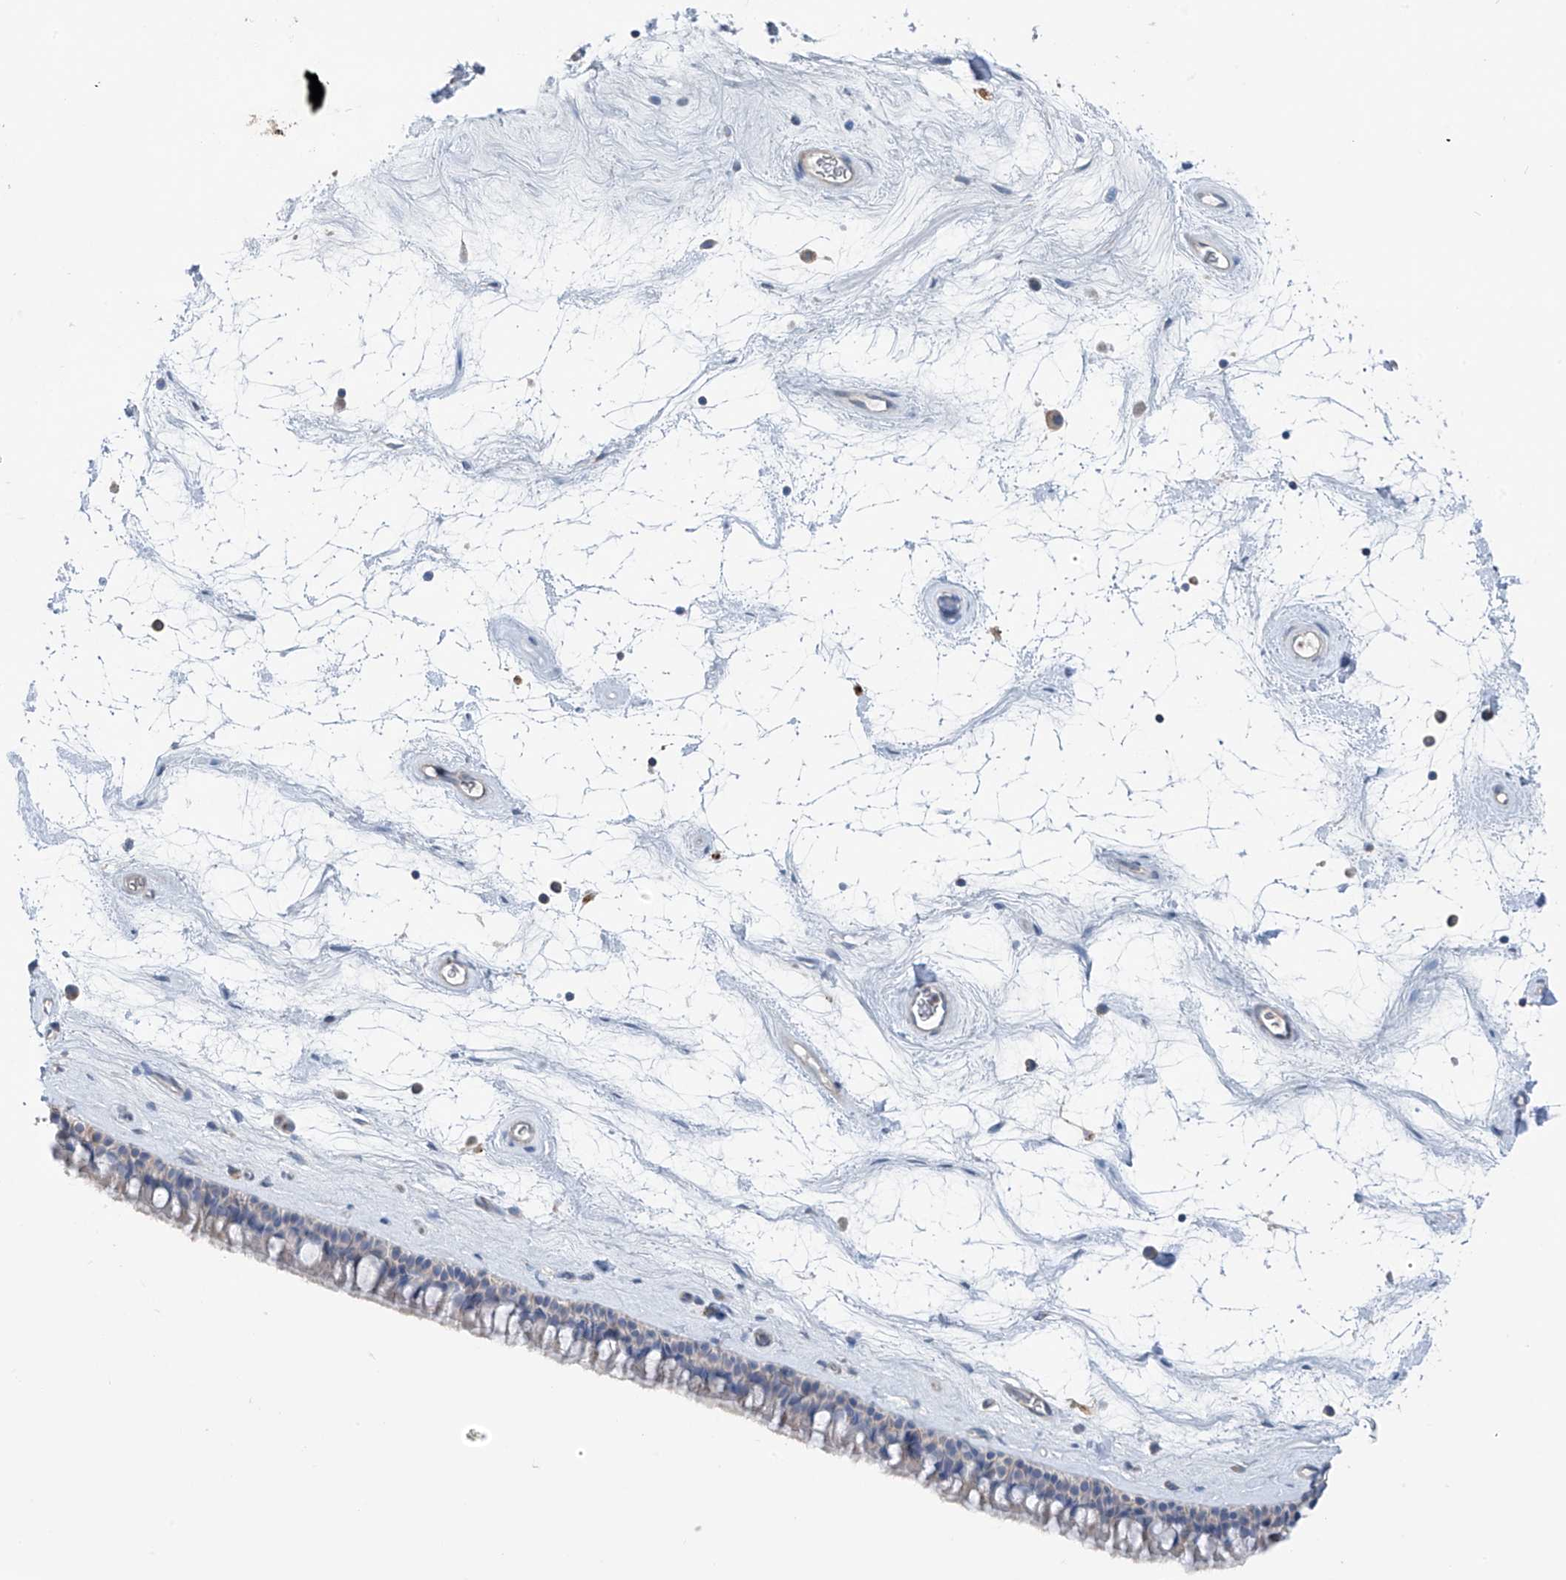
{"staining": {"intensity": "negative", "quantity": "none", "location": "none"}, "tissue": "nasopharynx", "cell_type": "Respiratory epithelial cells", "image_type": "normal", "snomed": [{"axis": "morphology", "description": "Normal tissue, NOS"}, {"axis": "topography", "description": "Nasopharynx"}], "caption": "There is no significant positivity in respiratory epithelial cells of nasopharynx. Nuclei are stained in blue.", "gene": "SYN3", "patient": {"sex": "male", "age": 64}}